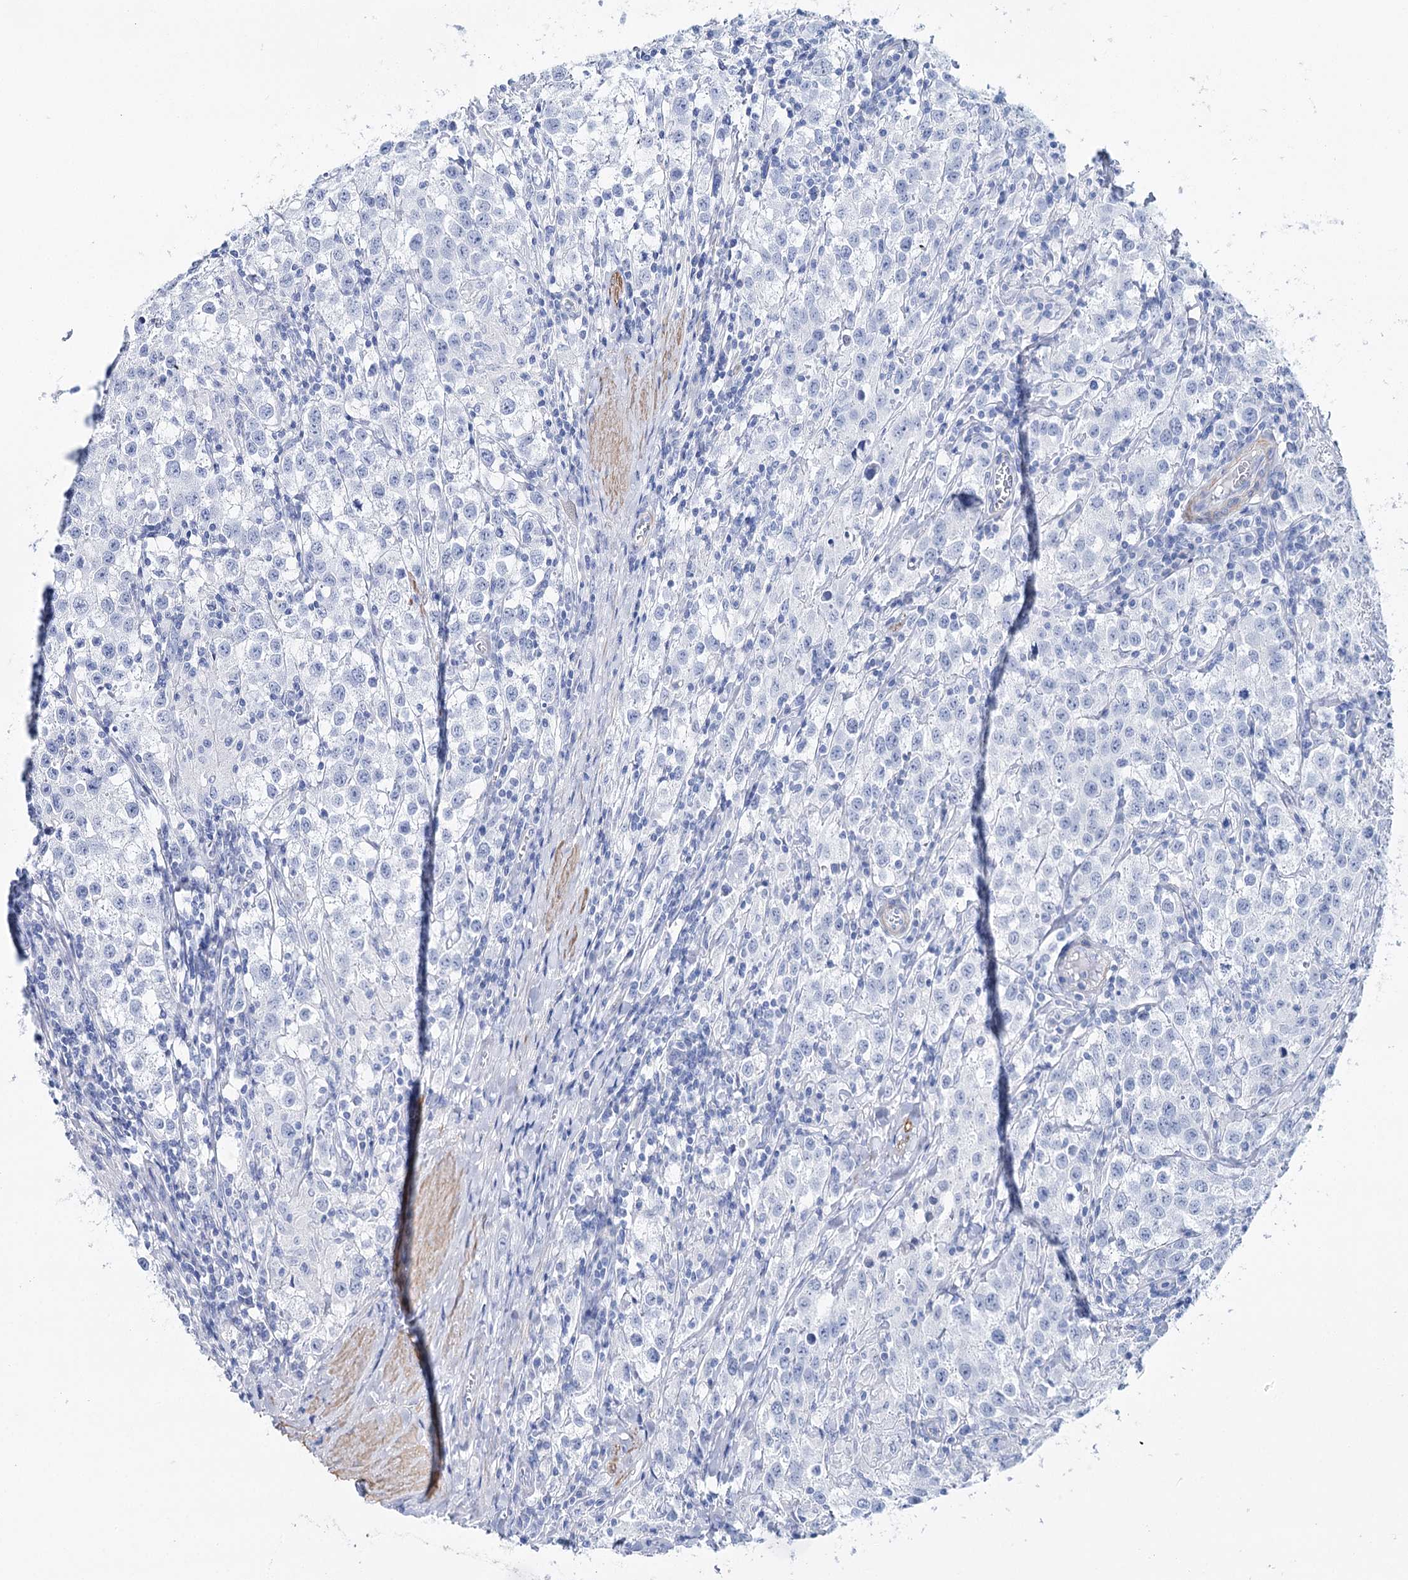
{"staining": {"intensity": "negative", "quantity": "none", "location": "none"}, "tissue": "testis cancer", "cell_type": "Tumor cells", "image_type": "cancer", "snomed": [{"axis": "morphology", "description": "Seminoma, NOS"}, {"axis": "morphology", "description": "Carcinoma, Embryonal, NOS"}, {"axis": "topography", "description": "Testis"}], "caption": "Immunohistochemistry (IHC) of human testis cancer (embryonal carcinoma) displays no expression in tumor cells.", "gene": "CSN3", "patient": {"sex": "male", "age": 43}}